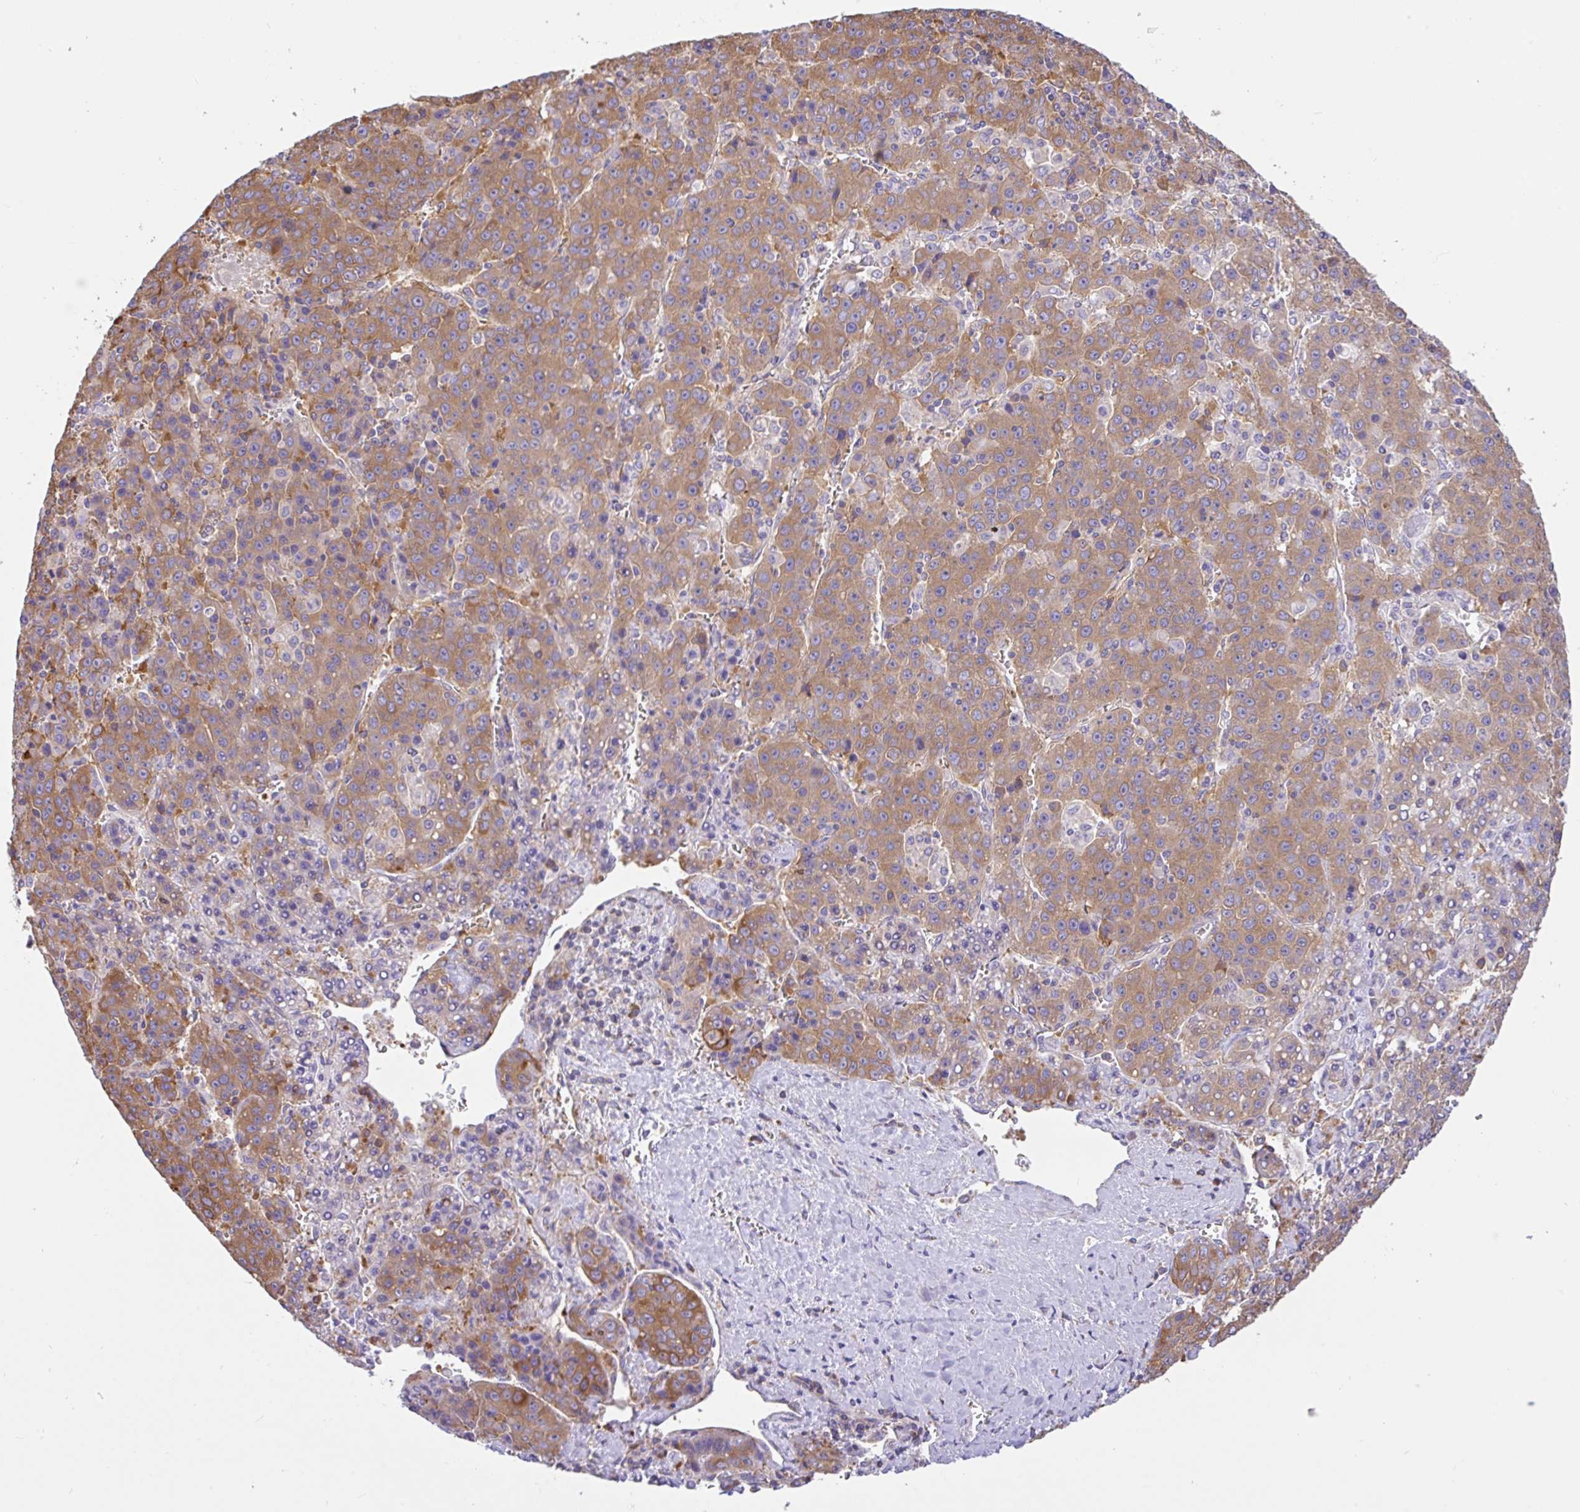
{"staining": {"intensity": "moderate", "quantity": ">75%", "location": "cytoplasmic/membranous"}, "tissue": "liver cancer", "cell_type": "Tumor cells", "image_type": "cancer", "snomed": [{"axis": "morphology", "description": "Carcinoma, Hepatocellular, NOS"}, {"axis": "topography", "description": "Liver"}], "caption": "Immunohistochemistry staining of liver cancer, which displays medium levels of moderate cytoplasmic/membranous staining in approximately >75% of tumor cells indicating moderate cytoplasmic/membranous protein expression. The staining was performed using DAB (3,3'-diaminobenzidine) (brown) for protein detection and nuclei were counterstained in hematoxylin (blue).", "gene": "GFPT2", "patient": {"sex": "female", "age": 53}}